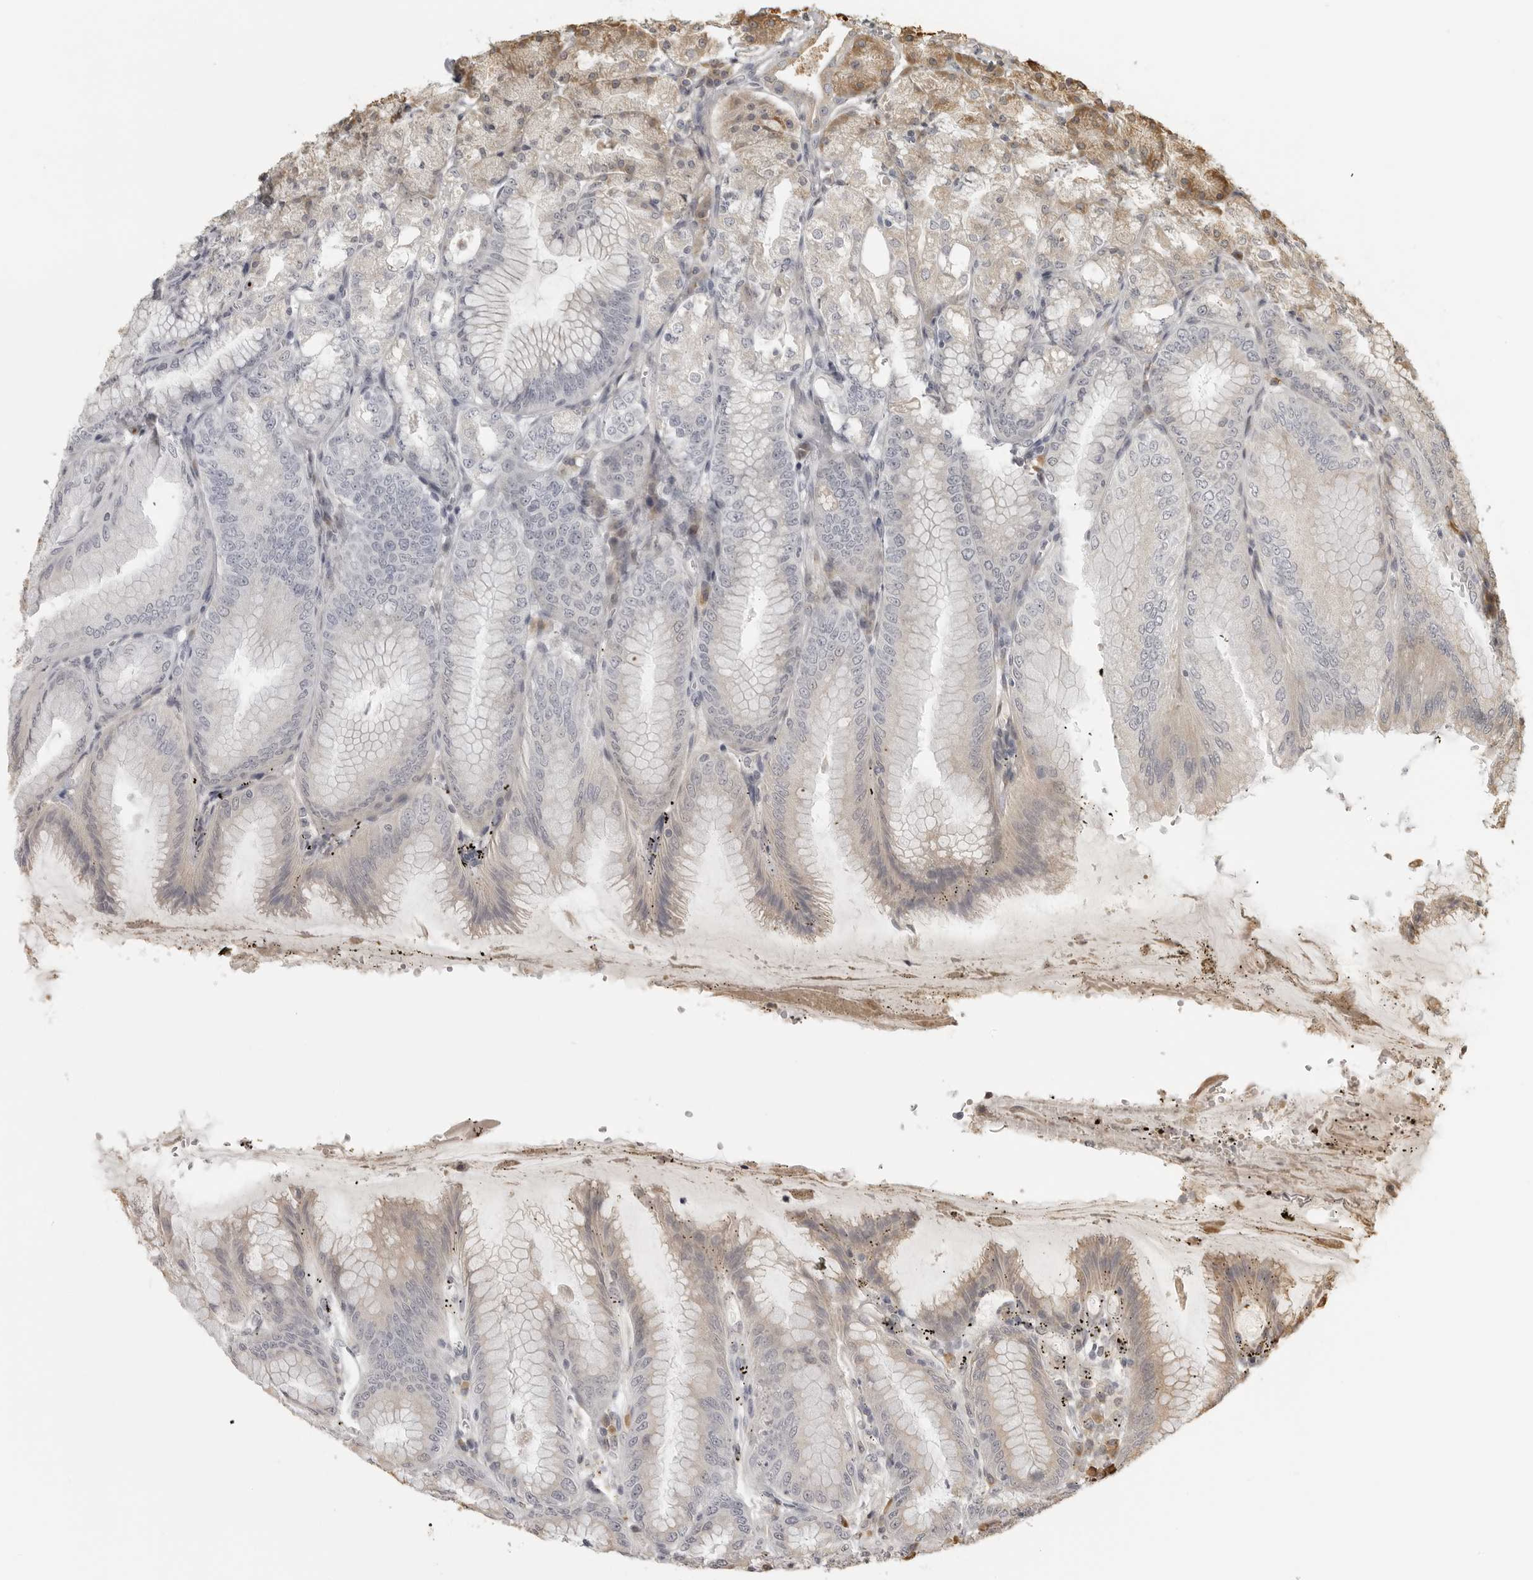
{"staining": {"intensity": "moderate", "quantity": "<25%", "location": "cytoplasmic/membranous"}, "tissue": "stomach", "cell_type": "Glandular cells", "image_type": "normal", "snomed": [{"axis": "morphology", "description": "Normal tissue, NOS"}, {"axis": "topography", "description": "Stomach, lower"}], "caption": "Human stomach stained with a brown dye exhibits moderate cytoplasmic/membranous positive staining in approximately <25% of glandular cells.", "gene": "IDO1", "patient": {"sex": "male", "age": 71}}